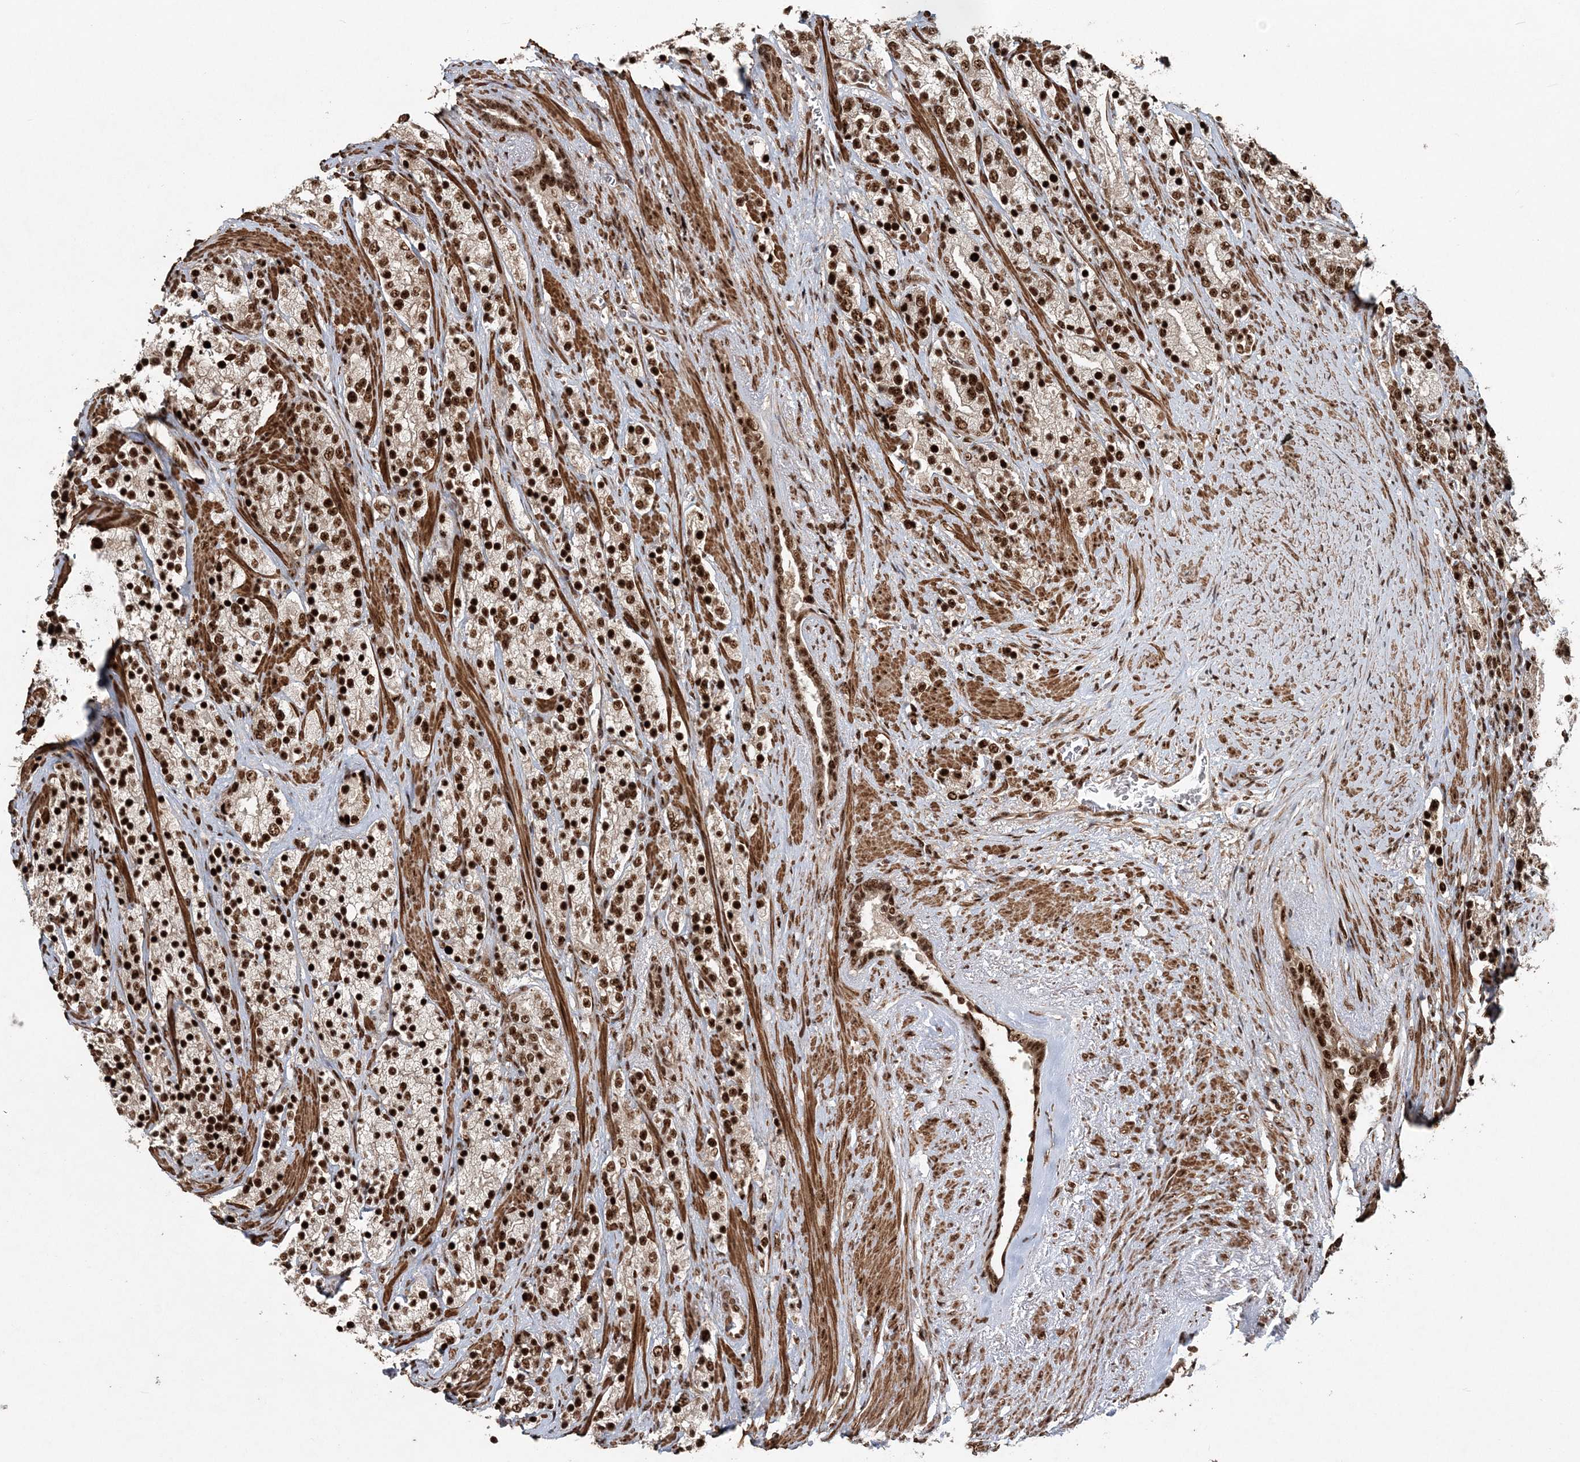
{"staining": {"intensity": "strong", "quantity": ">75%", "location": "nuclear"}, "tissue": "prostate cancer", "cell_type": "Tumor cells", "image_type": "cancer", "snomed": [{"axis": "morphology", "description": "Adenocarcinoma, High grade"}, {"axis": "topography", "description": "Prostate"}], "caption": "Prostate high-grade adenocarcinoma stained with a protein marker shows strong staining in tumor cells.", "gene": "EXOSC8", "patient": {"sex": "male", "age": 71}}